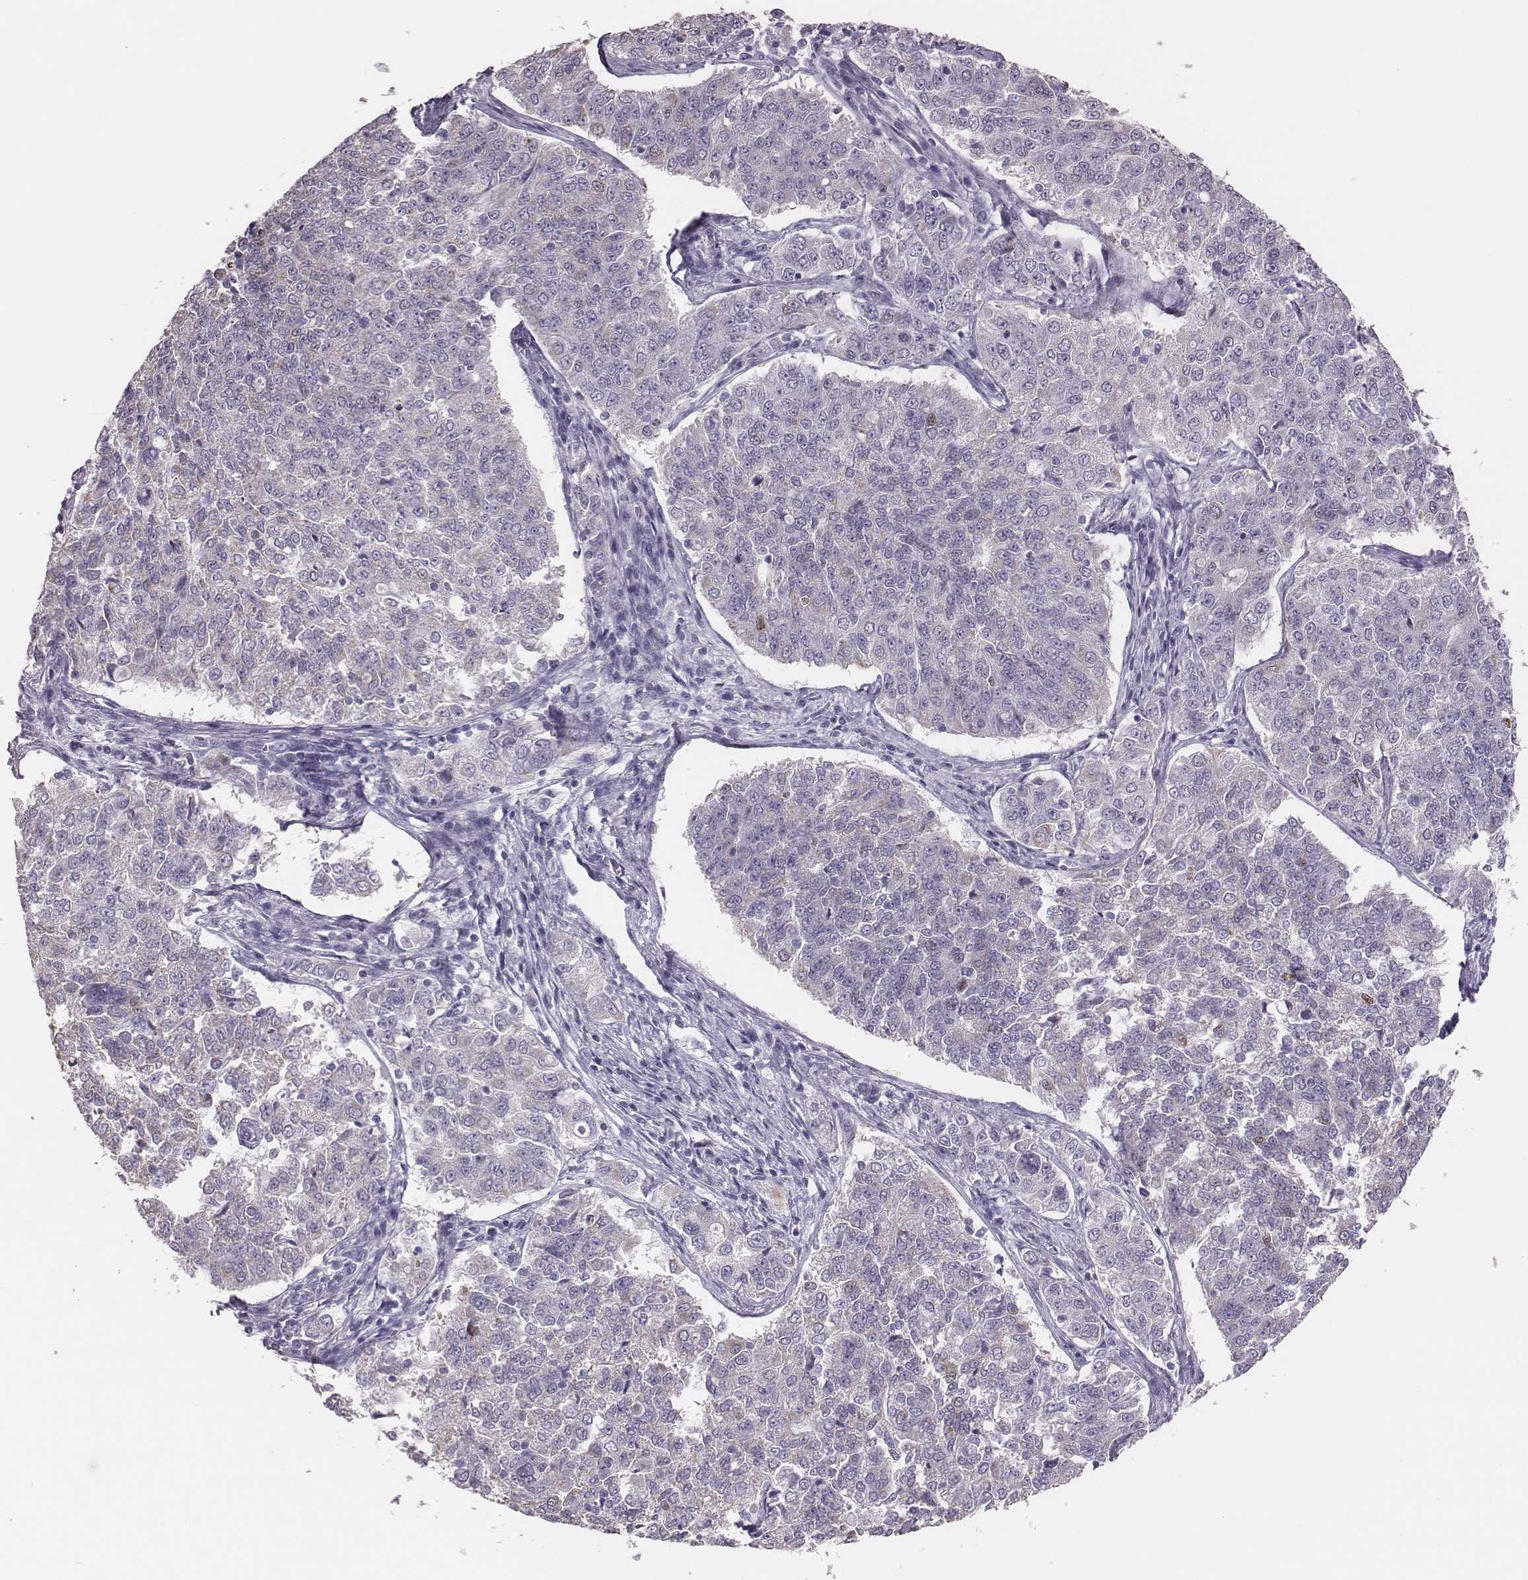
{"staining": {"intensity": "negative", "quantity": "none", "location": "none"}, "tissue": "endometrial cancer", "cell_type": "Tumor cells", "image_type": "cancer", "snomed": [{"axis": "morphology", "description": "Adenocarcinoma, NOS"}, {"axis": "topography", "description": "Endometrium"}], "caption": "A photomicrograph of human endometrial adenocarcinoma is negative for staining in tumor cells.", "gene": "H1-6", "patient": {"sex": "female", "age": 43}}